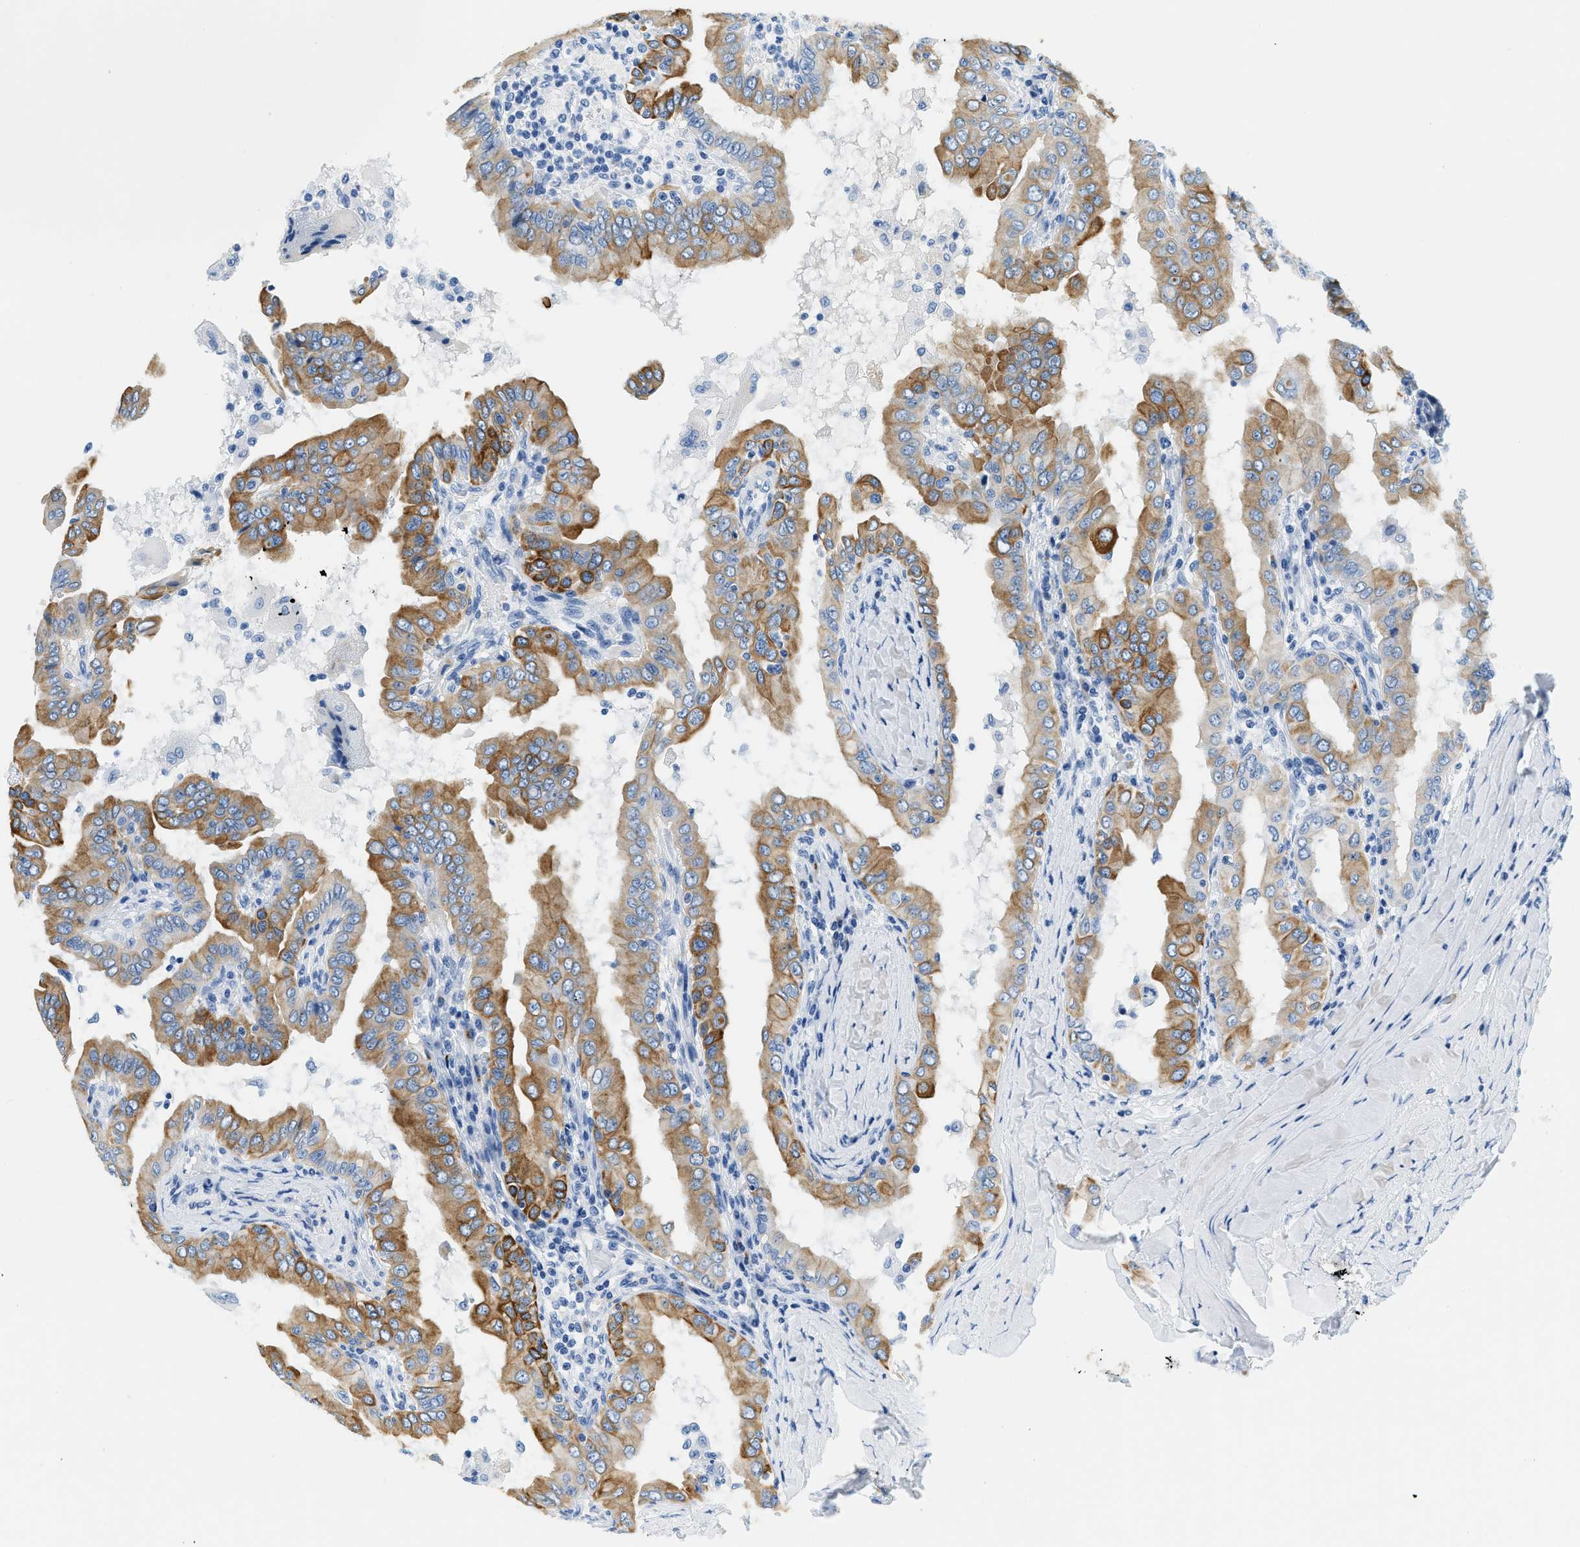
{"staining": {"intensity": "moderate", "quantity": "25%-75%", "location": "cytoplasmic/membranous"}, "tissue": "thyroid cancer", "cell_type": "Tumor cells", "image_type": "cancer", "snomed": [{"axis": "morphology", "description": "Papillary adenocarcinoma, NOS"}, {"axis": "topography", "description": "Thyroid gland"}], "caption": "A medium amount of moderate cytoplasmic/membranous staining is appreciated in about 25%-75% of tumor cells in thyroid cancer tissue. (DAB (3,3'-diaminobenzidine) IHC with brightfield microscopy, high magnification).", "gene": "STXBP2", "patient": {"sex": "male", "age": 33}}